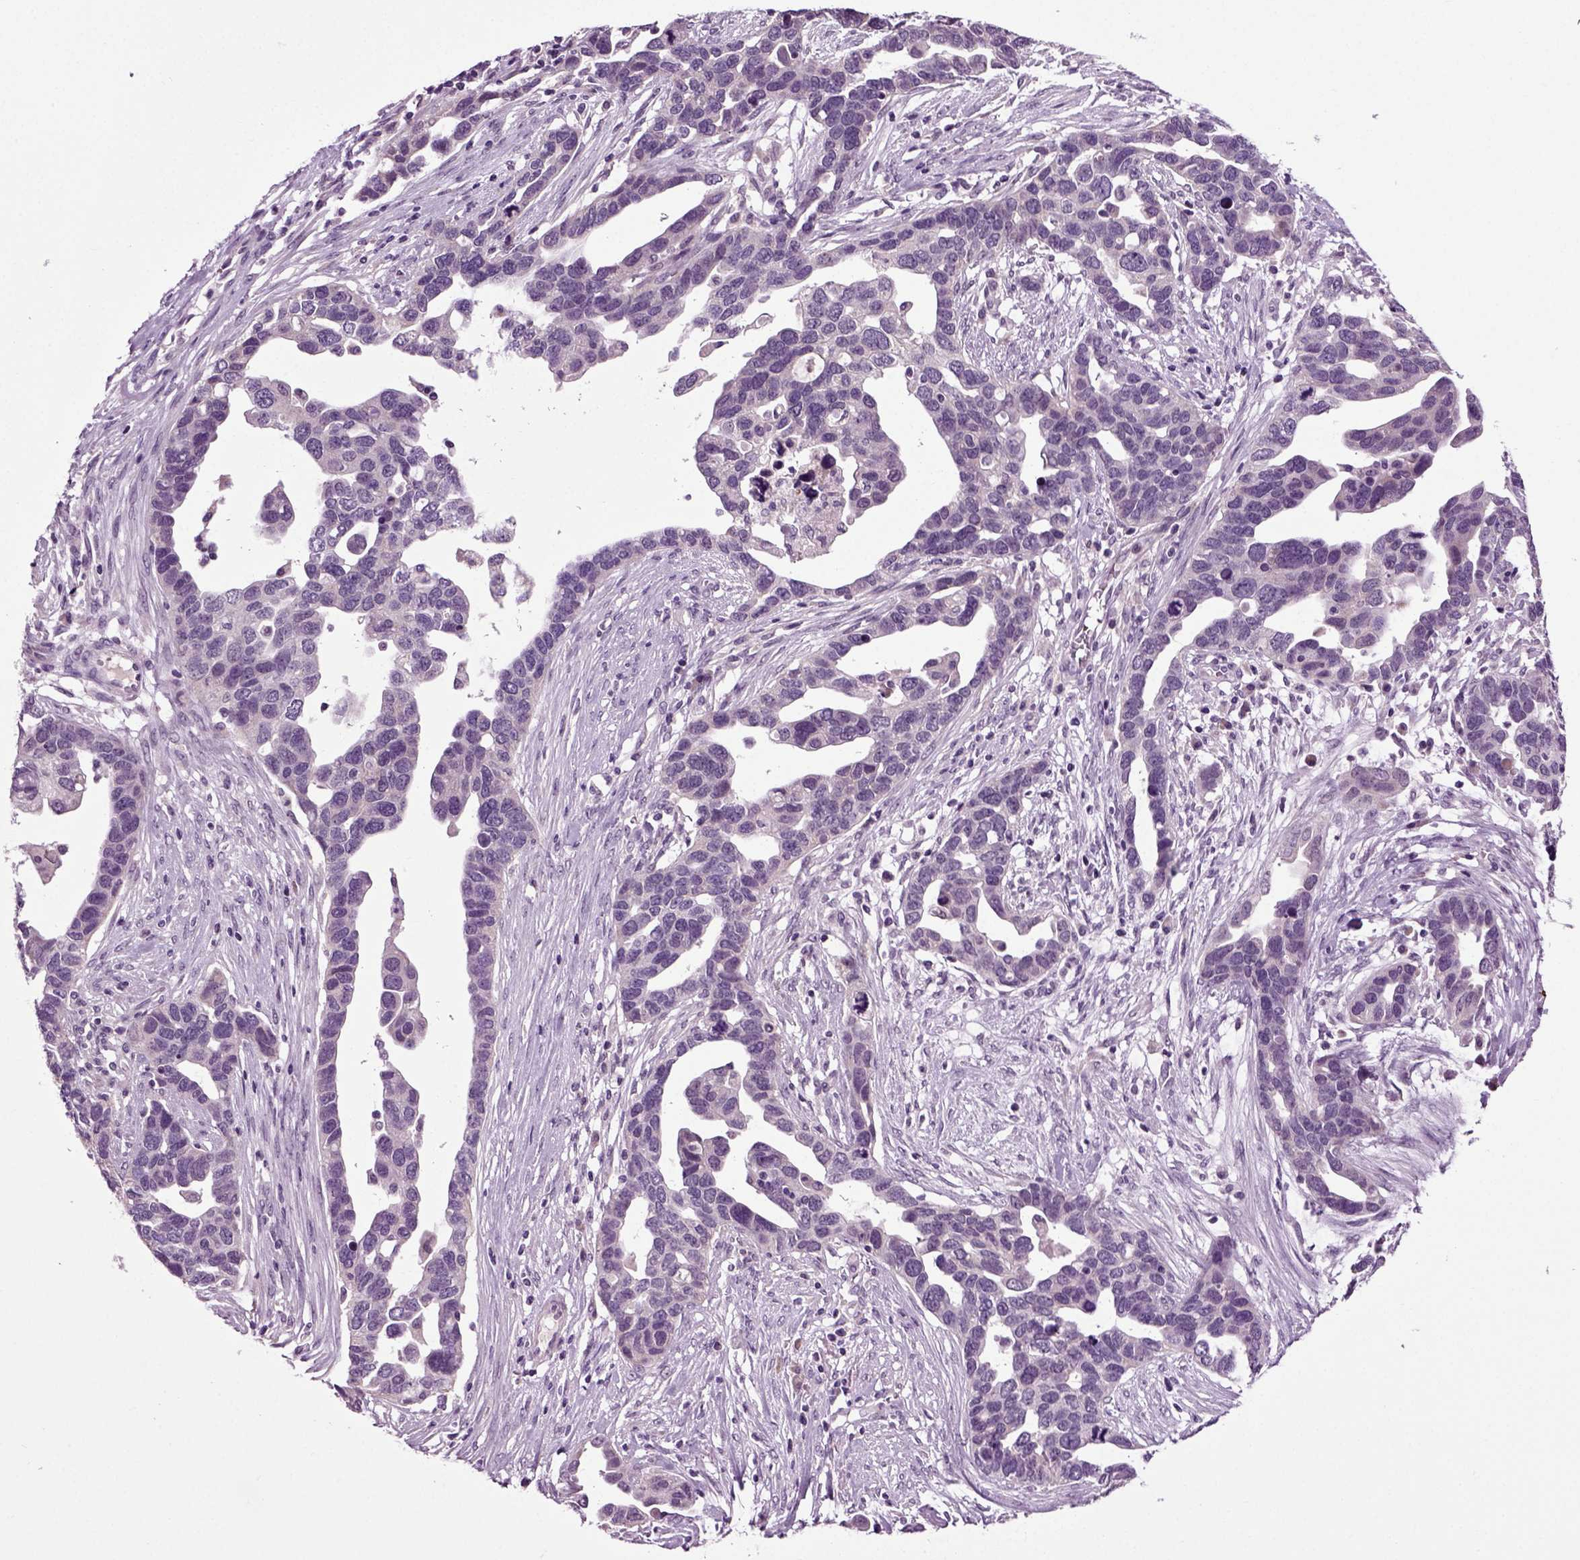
{"staining": {"intensity": "negative", "quantity": "none", "location": "none"}, "tissue": "ovarian cancer", "cell_type": "Tumor cells", "image_type": "cancer", "snomed": [{"axis": "morphology", "description": "Cystadenocarcinoma, serous, NOS"}, {"axis": "topography", "description": "Ovary"}], "caption": "High magnification brightfield microscopy of ovarian cancer stained with DAB (3,3'-diaminobenzidine) (brown) and counterstained with hematoxylin (blue): tumor cells show no significant positivity.", "gene": "SPATA17", "patient": {"sex": "female", "age": 54}}